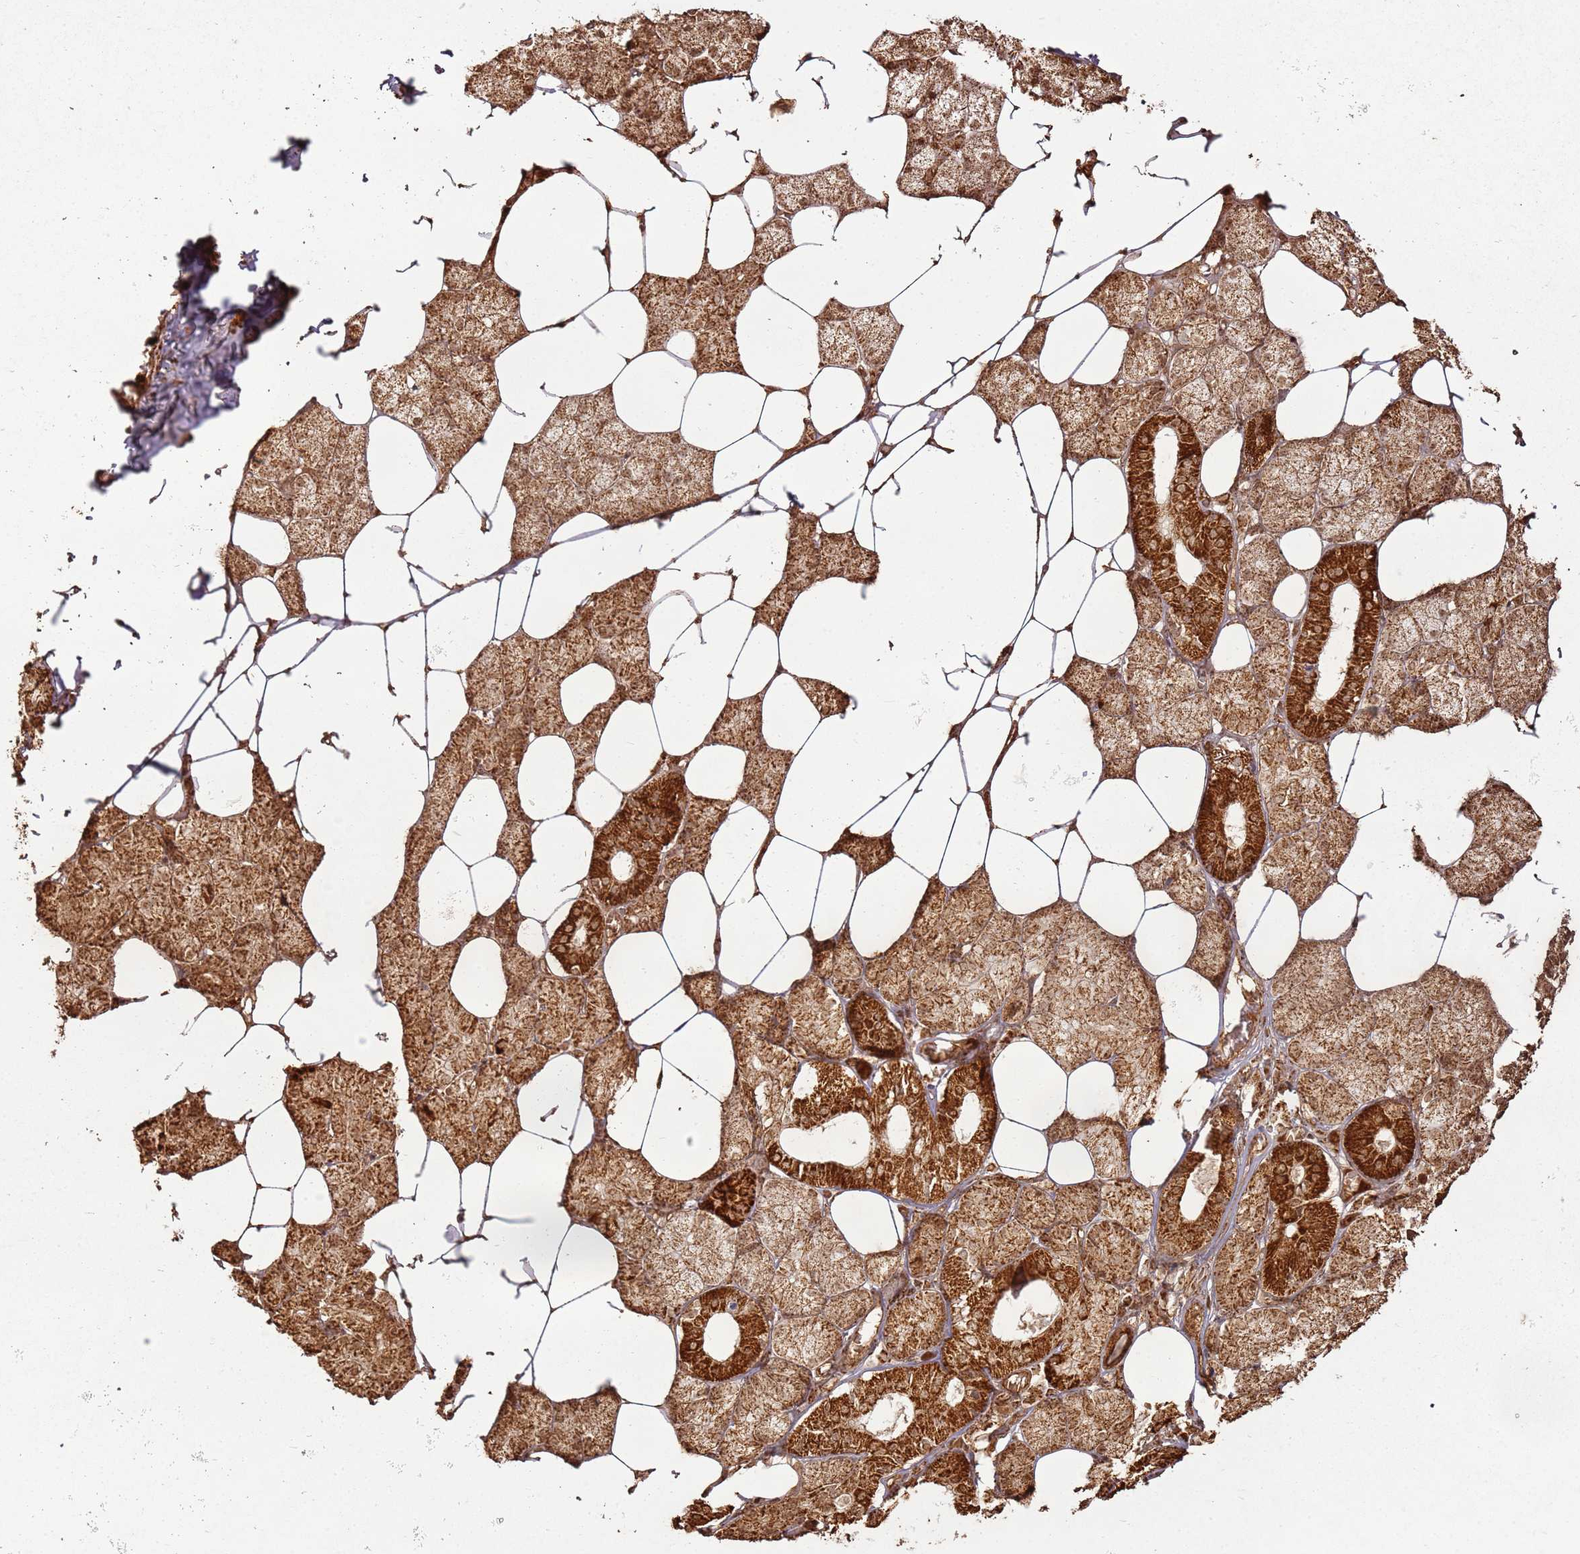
{"staining": {"intensity": "strong", "quantity": ">75%", "location": "cytoplasmic/membranous"}, "tissue": "salivary gland", "cell_type": "Glandular cells", "image_type": "normal", "snomed": [{"axis": "morphology", "description": "Normal tissue, NOS"}, {"axis": "topography", "description": "Salivary gland"}], "caption": "IHC histopathology image of benign human salivary gland stained for a protein (brown), which displays high levels of strong cytoplasmic/membranous positivity in approximately >75% of glandular cells.", "gene": "MRPS6", "patient": {"sex": "male", "age": 62}}